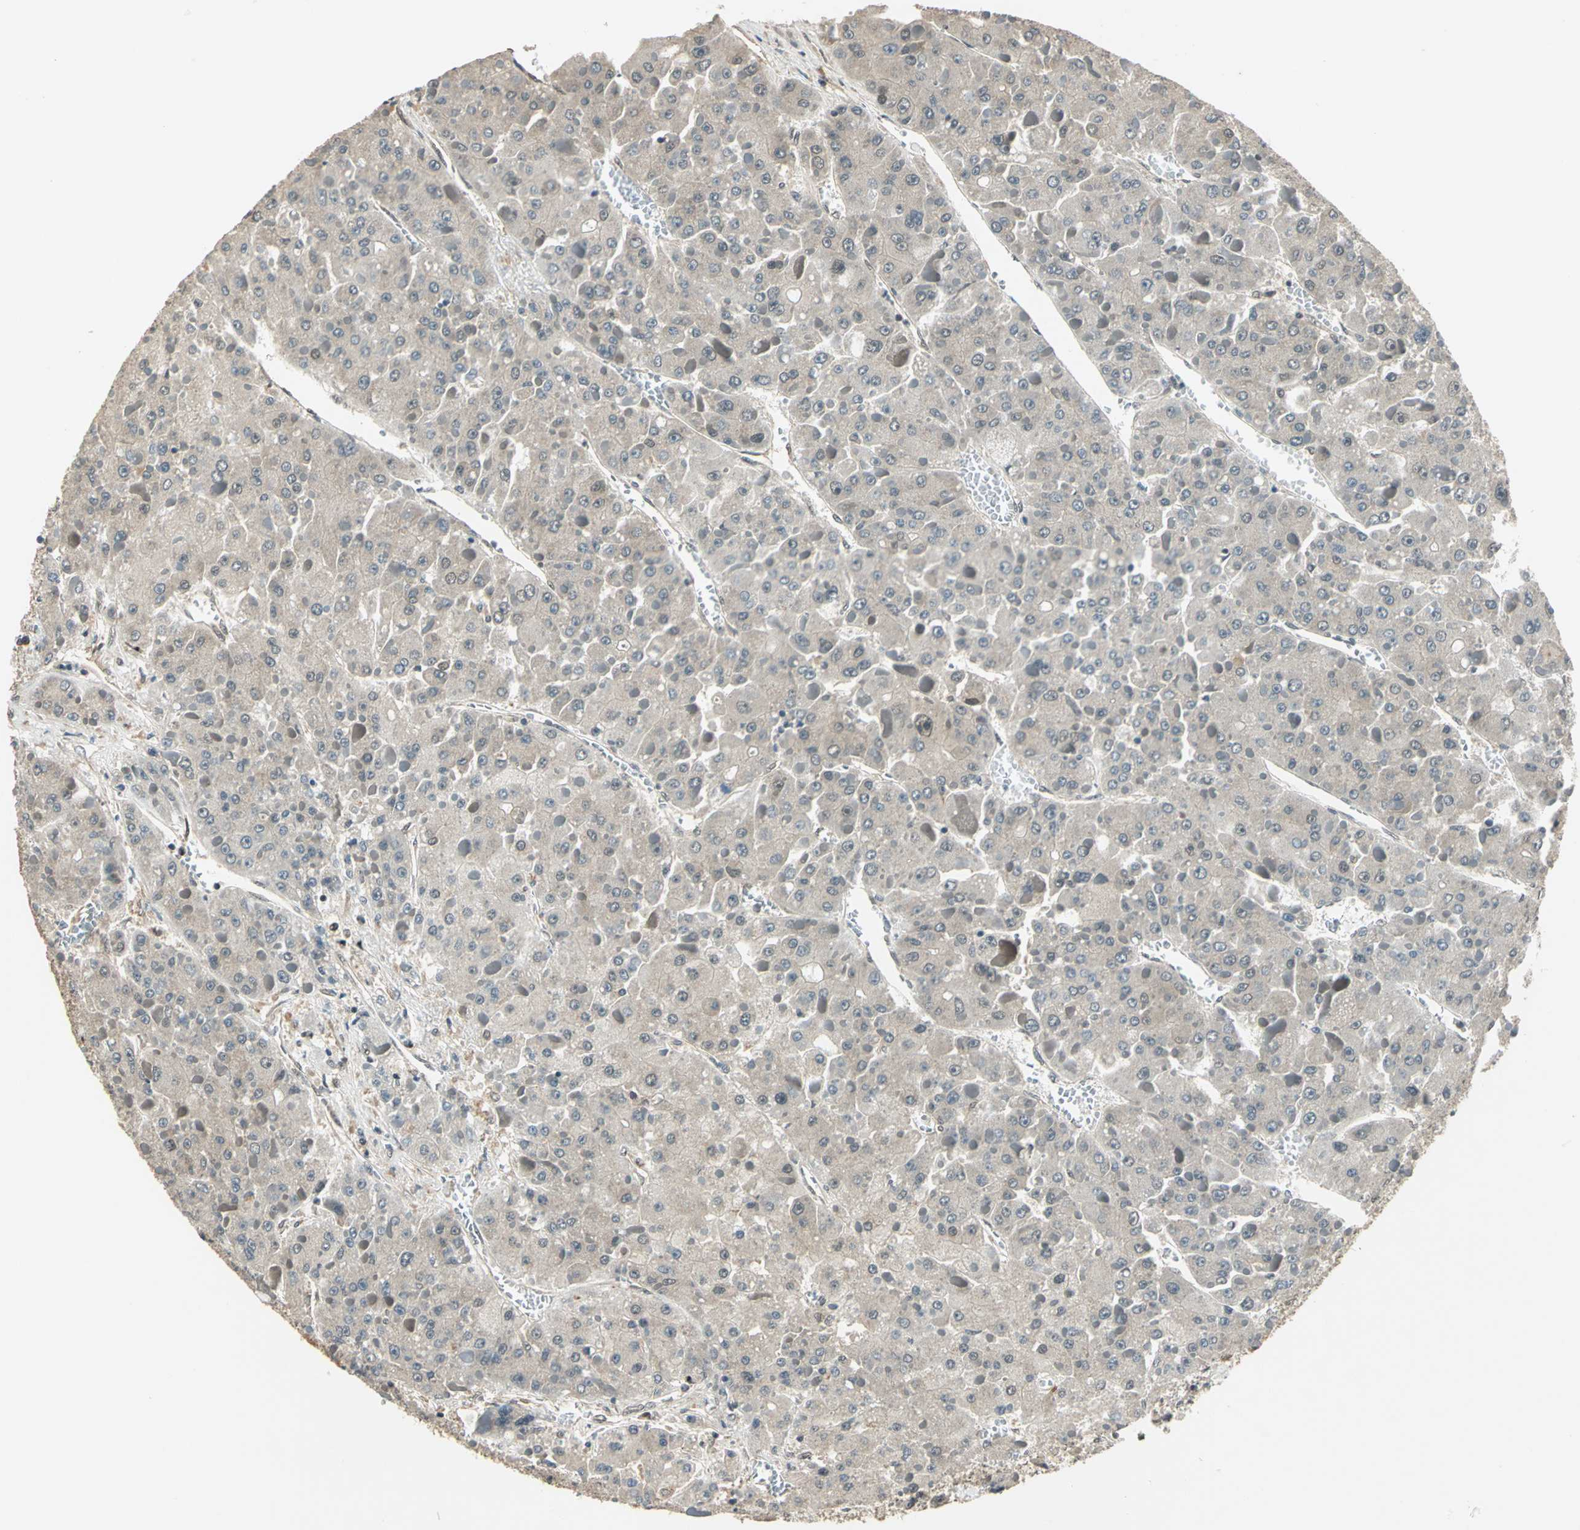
{"staining": {"intensity": "weak", "quantity": "25%-75%", "location": "cytoplasmic/membranous"}, "tissue": "liver cancer", "cell_type": "Tumor cells", "image_type": "cancer", "snomed": [{"axis": "morphology", "description": "Carcinoma, Hepatocellular, NOS"}, {"axis": "topography", "description": "Liver"}], "caption": "The micrograph exhibits immunohistochemical staining of liver cancer. There is weak cytoplasmic/membranous staining is present in about 25%-75% of tumor cells.", "gene": "PSMC3", "patient": {"sex": "female", "age": 73}}